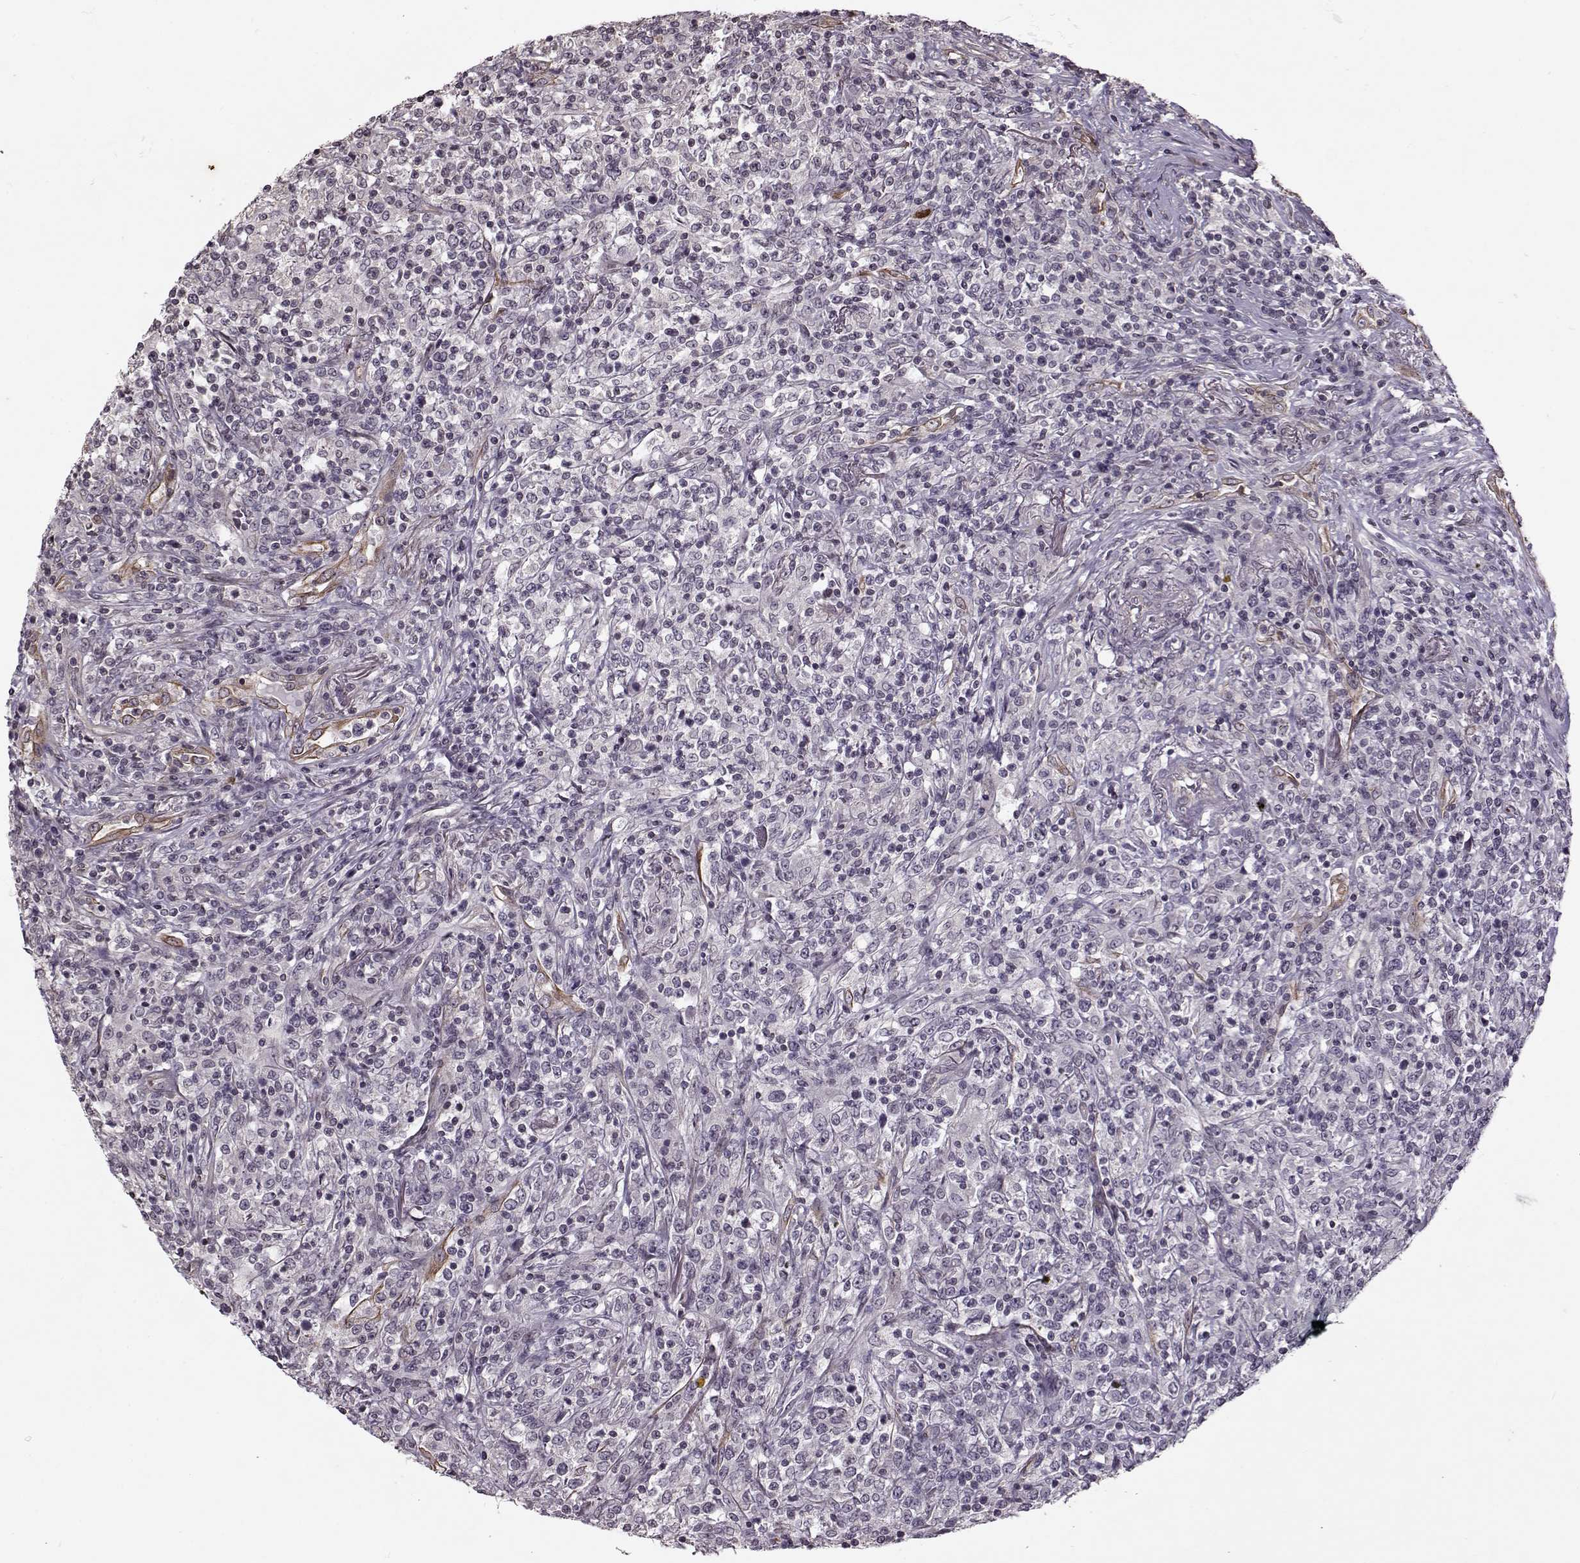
{"staining": {"intensity": "negative", "quantity": "none", "location": "none"}, "tissue": "lymphoma", "cell_type": "Tumor cells", "image_type": "cancer", "snomed": [{"axis": "morphology", "description": "Malignant lymphoma, non-Hodgkin's type, High grade"}, {"axis": "topography", "description": "Lung"}], "caption": "Tumor cells show no significant protein expression in lymphoma.", "gene": "KRT9", "patient": {"sex": "male", "age": 79}}